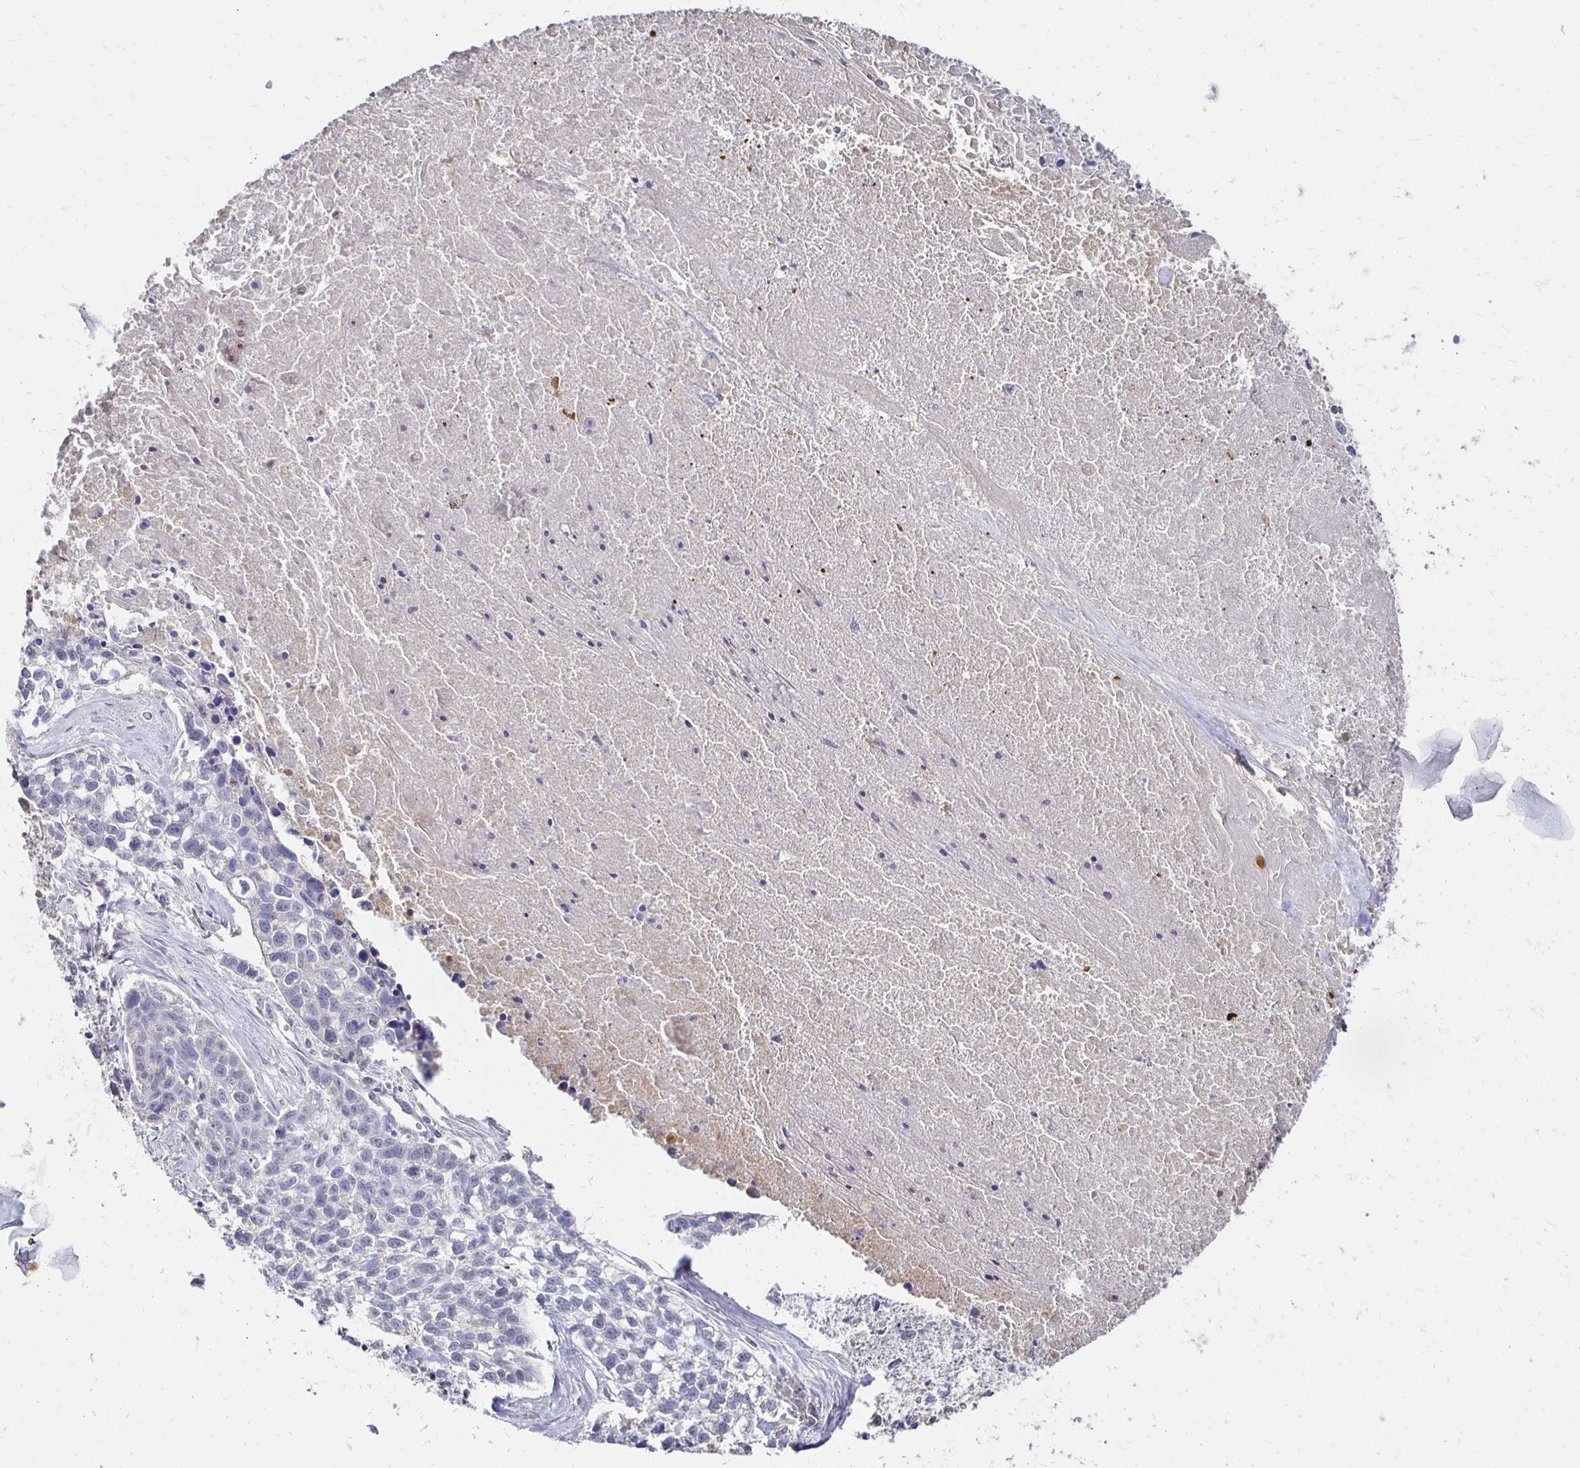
{"staining": {"intensity": "negative", "quantity": "none", "location": "none"}, "tissue": "lung cancer", "cell_type": "Tumor cells", "image_type": "cancer", "snomed": [{"axis": "morphology", "description": "Squamous cell carcinoma, NOS"}, {"axis": "topography", "description": "Lung"}], "caption": "Human lung cancer (squamous cell carcinoma) stained for a protein using IHC demonstrates no expression in tumor cells.", "gene": "ZNF727", "patient": {"sex": "male", "age": 74}}